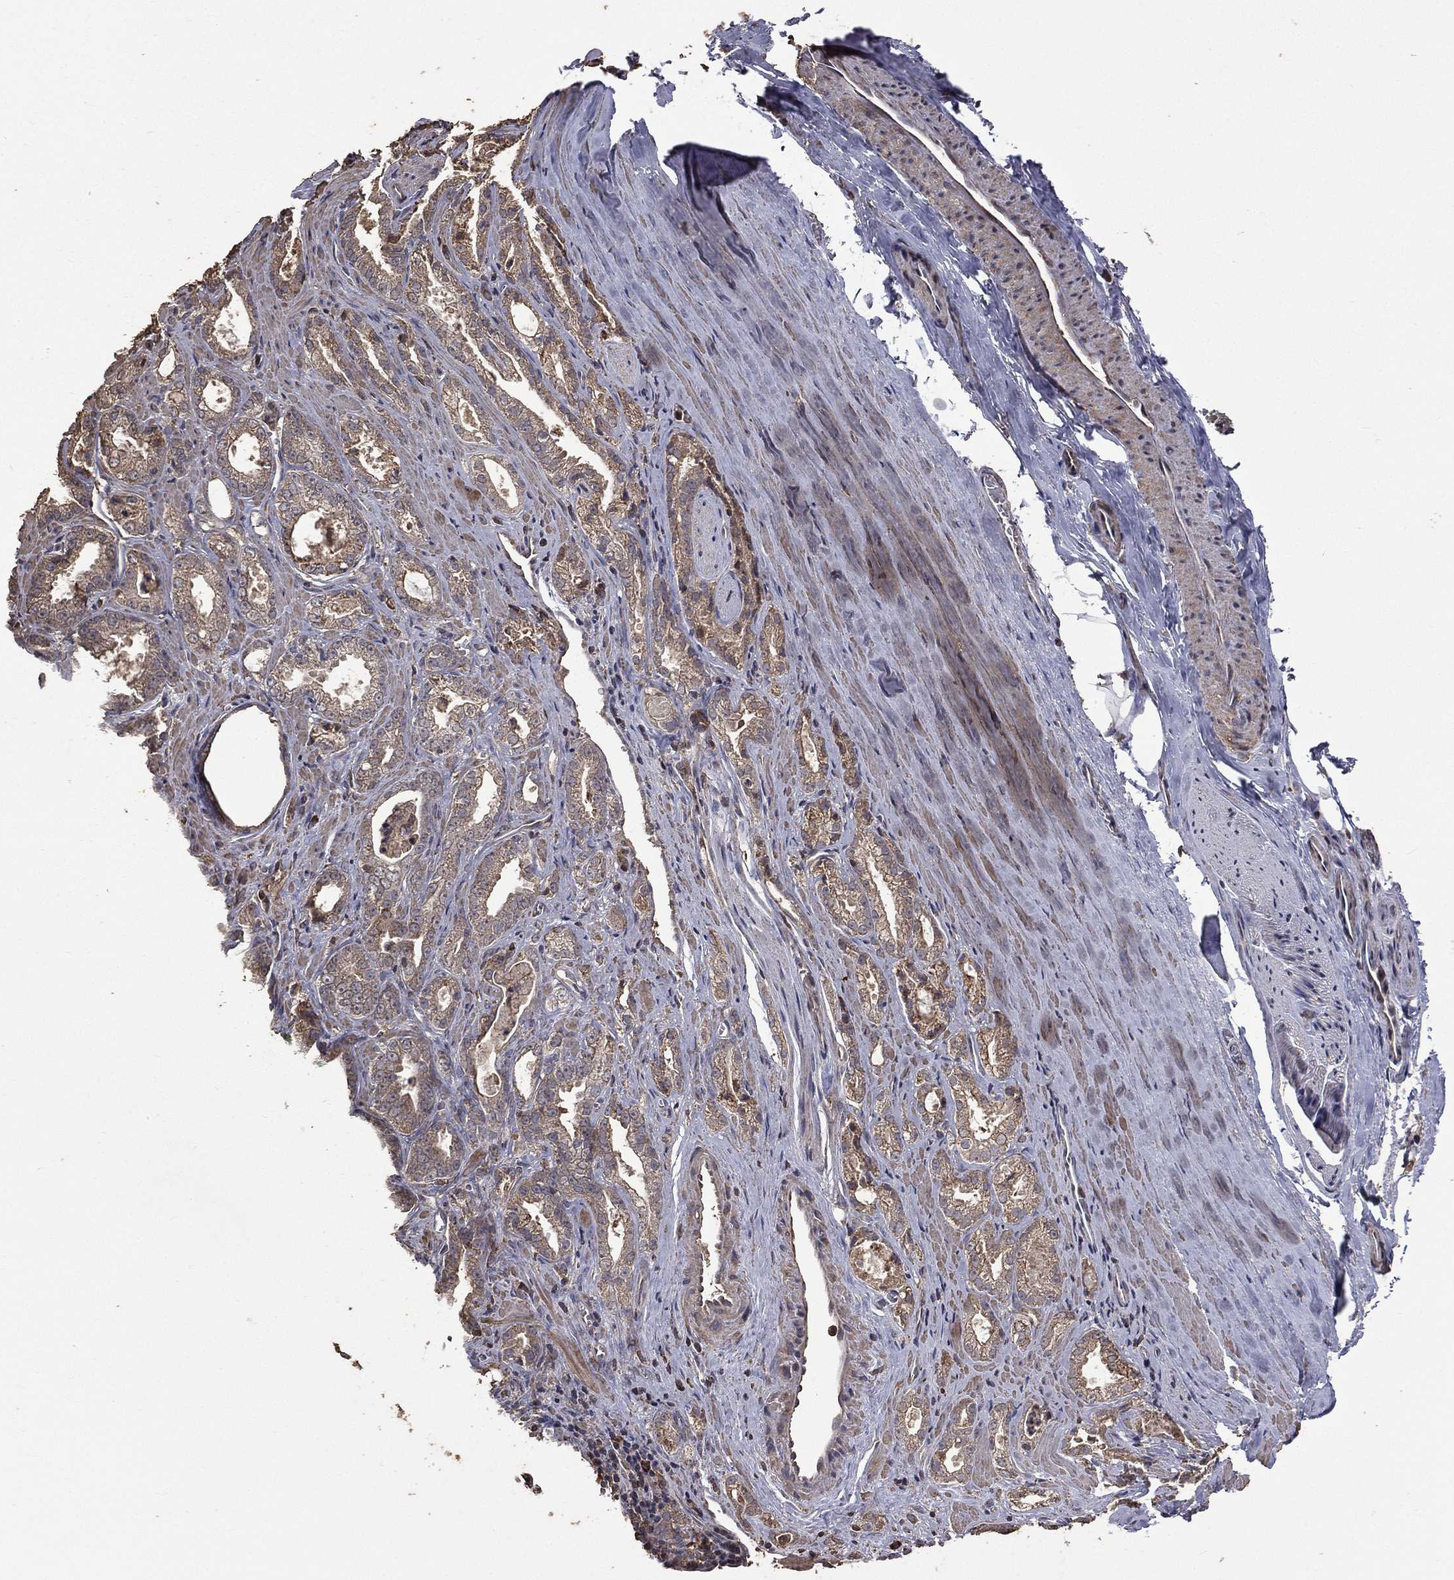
{"staining": {"intensity": "moderate", "quantity": ">75%", "location": "cytoplasmic/membranous"}, "tissue": "prostate cancer", "cell_type": "Tumor cells", "image_type": "cancer", "snomed": [{"axis": "morphology", "description": "Adenocarcinoma, NOS"}, {"axis": "morphology", "description": "Adenocarcinoma, High grade"}, {"axis": "topography", "description": "Prostate"}], "caption": "There is medium levels of moderate cytoplasmic/membranous expression in tumor cells of prostate cancer, as demonstrated by immunohistochemical staining (brown color).", "gene": "METTL27", "patient": {"sex": "male", "age": 70}}